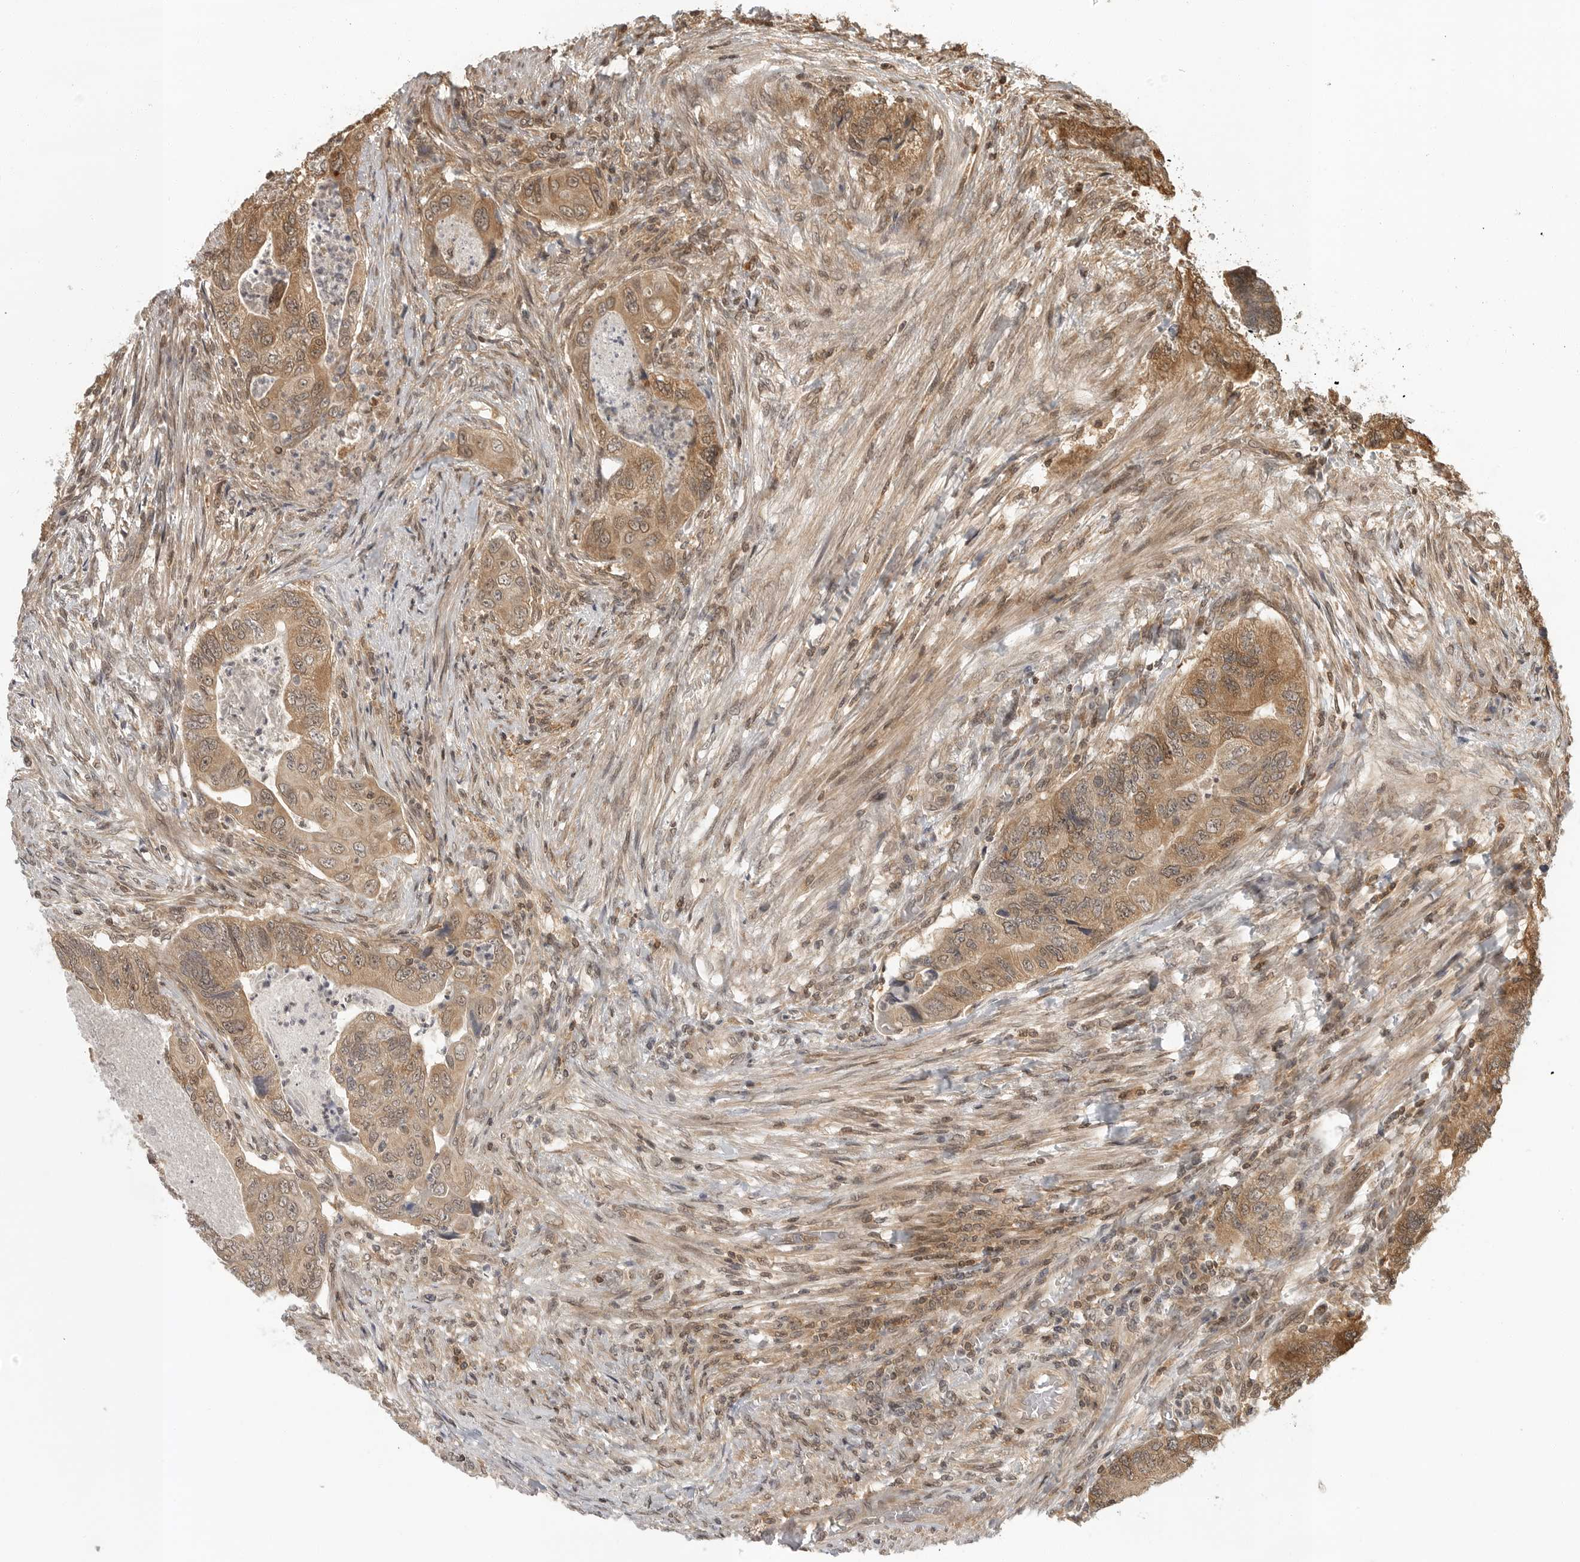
{"staining": {"intensity": "moderate", "quantity": ">75%", "location": "cytoplasmic/membranous"}, "tissue": "colorectal cancer", "cell_type": "Tumor cells", "image_type": "cancer", "snomed": [{"axis": "morphology", "description": "Adenocarcinoma, NOS"}, {"axis": "topography", "description": "Rectum"}], "caption": "Colorectal cancer (adenocarcinoma) stained for a protein (brown) shows moderate cytoplasmic/membranous positive positivity in about >75% of tumor cells.", "gene": "SZRD1", "patient": {"sex": "male", "age": 63}}